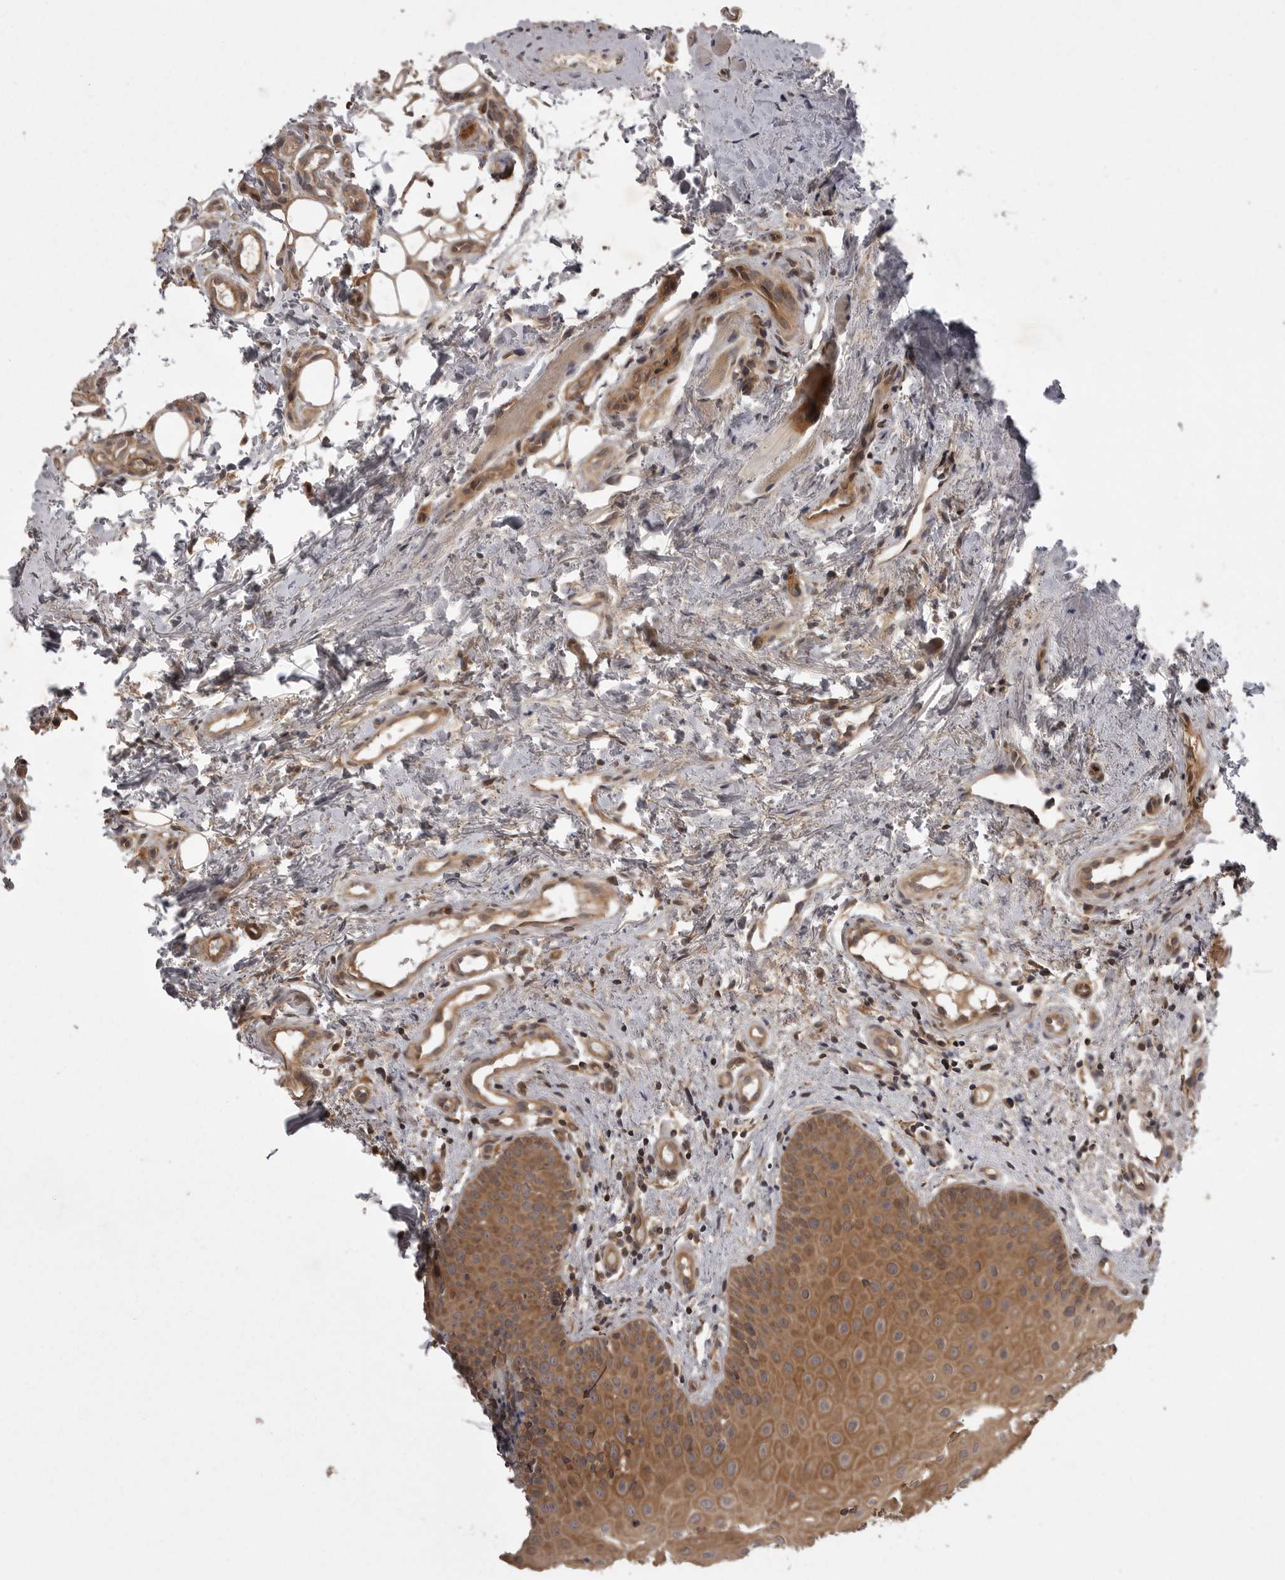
{"staining": {"intensity": "moderate", "quantity": ">75%", "location": "cytoplasmic/membranous"}, "tissue": "oral mucosa", "cell_type": "Squamous epithelial cells", "image_type": "normal", "snomed": [{"axis": "morphology", "description": "Normal tissue, NOS"}, {"axis": "topography", "description": "Oral tissue"}], "caption": "Protein expression analysis of benign oral mucosa shows moderate cytoplasmic/membranous positivity in about >75% of squamous epithelial cells.", "gene": "STK24", "patient": {"sex": "male", "age": 60}}